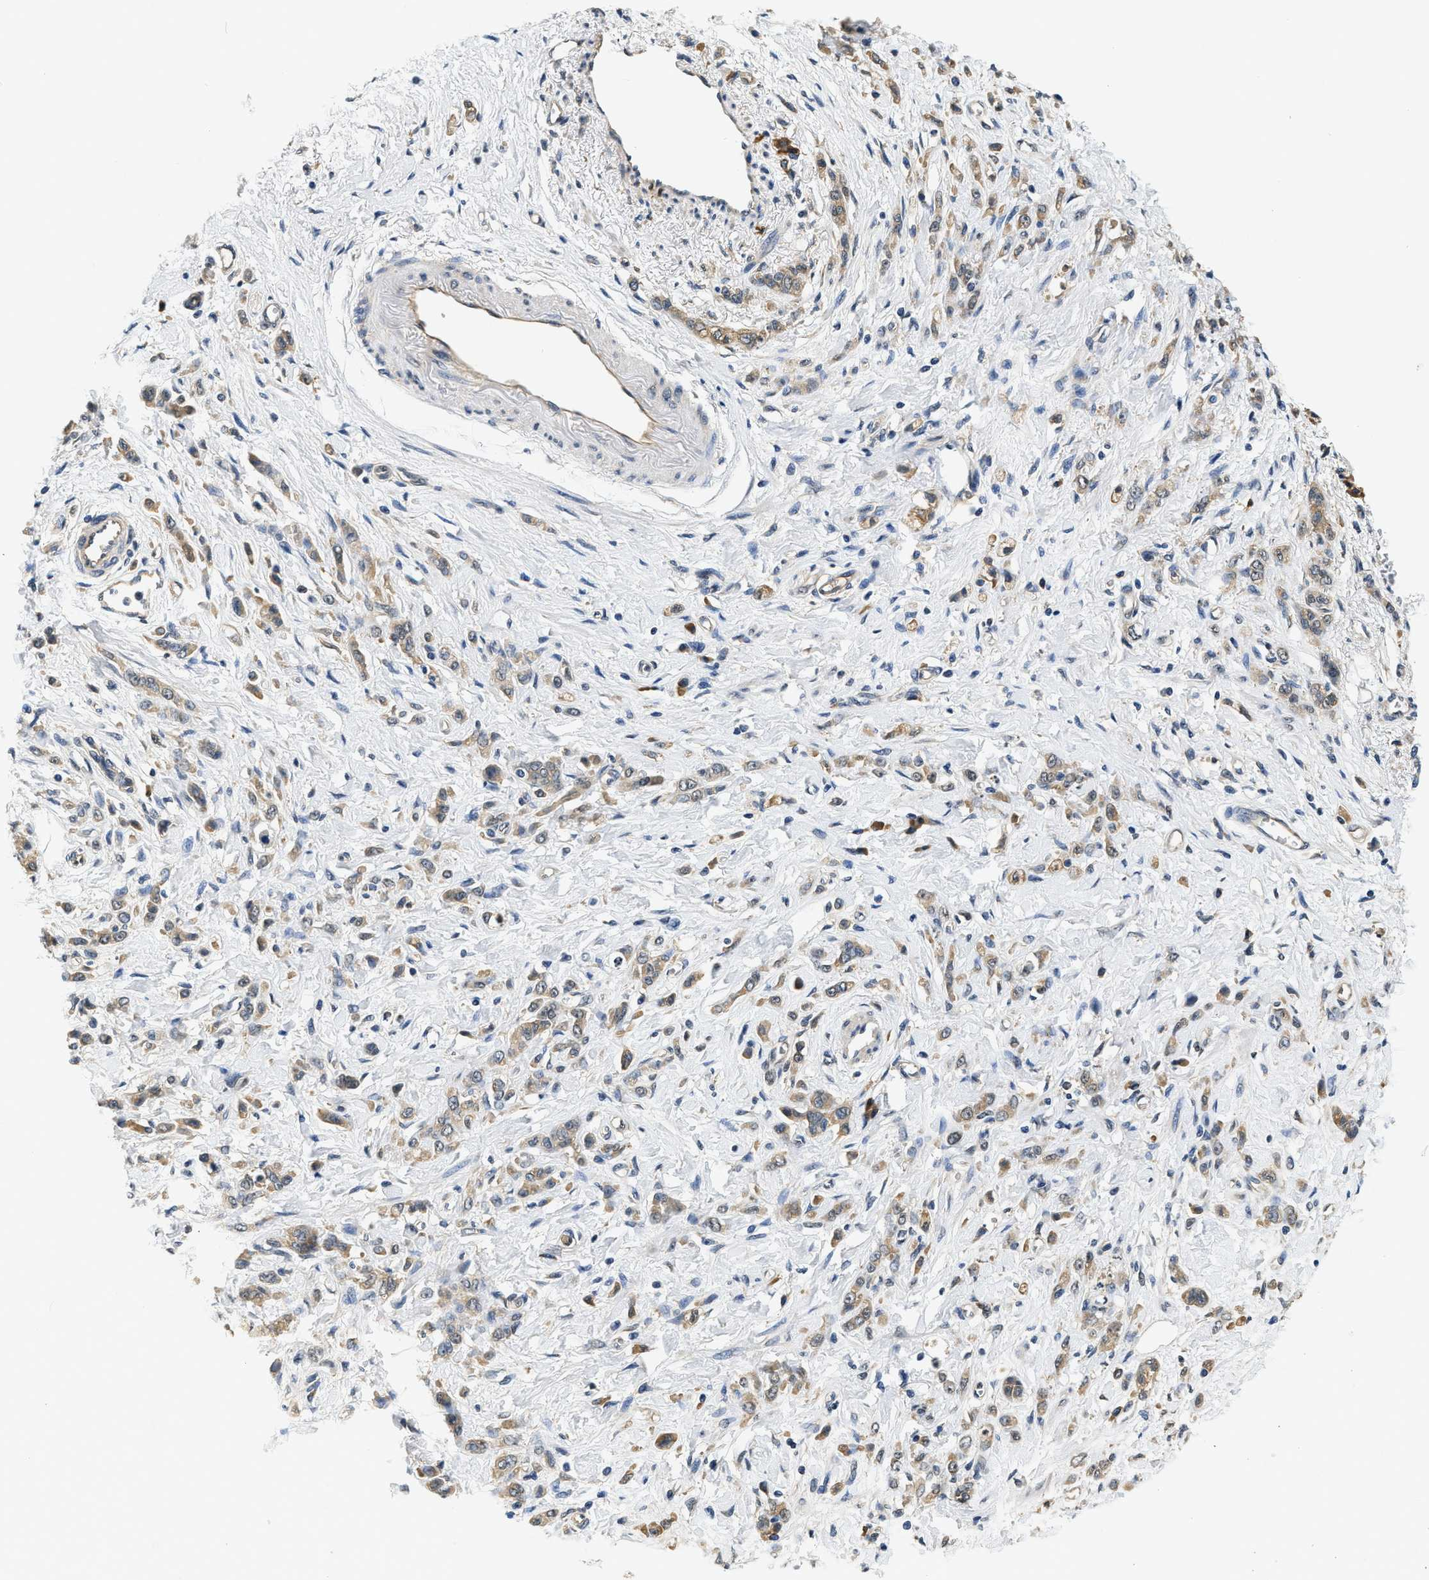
{"staining": {"intensity": "weak", "quantity": ">75%", "location": "cytoplasmic/membranous"}, "tissue": "stomach cancer", "cell_type": "Tumor cells", "image_type": "cancer", "snomed": [{"axis": "morphology", "description": "Normal tissue, NOS"}, {"axis": "morphology", "description": "Adenocarcinoma, NOS"}, {"axis": "topography", "description": "Stomach"}], "caption": "IHC photomicrograph of neoplastic tissue: stomach adenocarcinoma stained using immunohistochemistry demonstrates low levels of weak protein expression localized specifically in the cytoplasmic/membranous of tumor cells, appearing as a cytoplasmic/membranous brown color.", "gene": "BCL7C", "patient": {"sex": "male", "age": 82}}